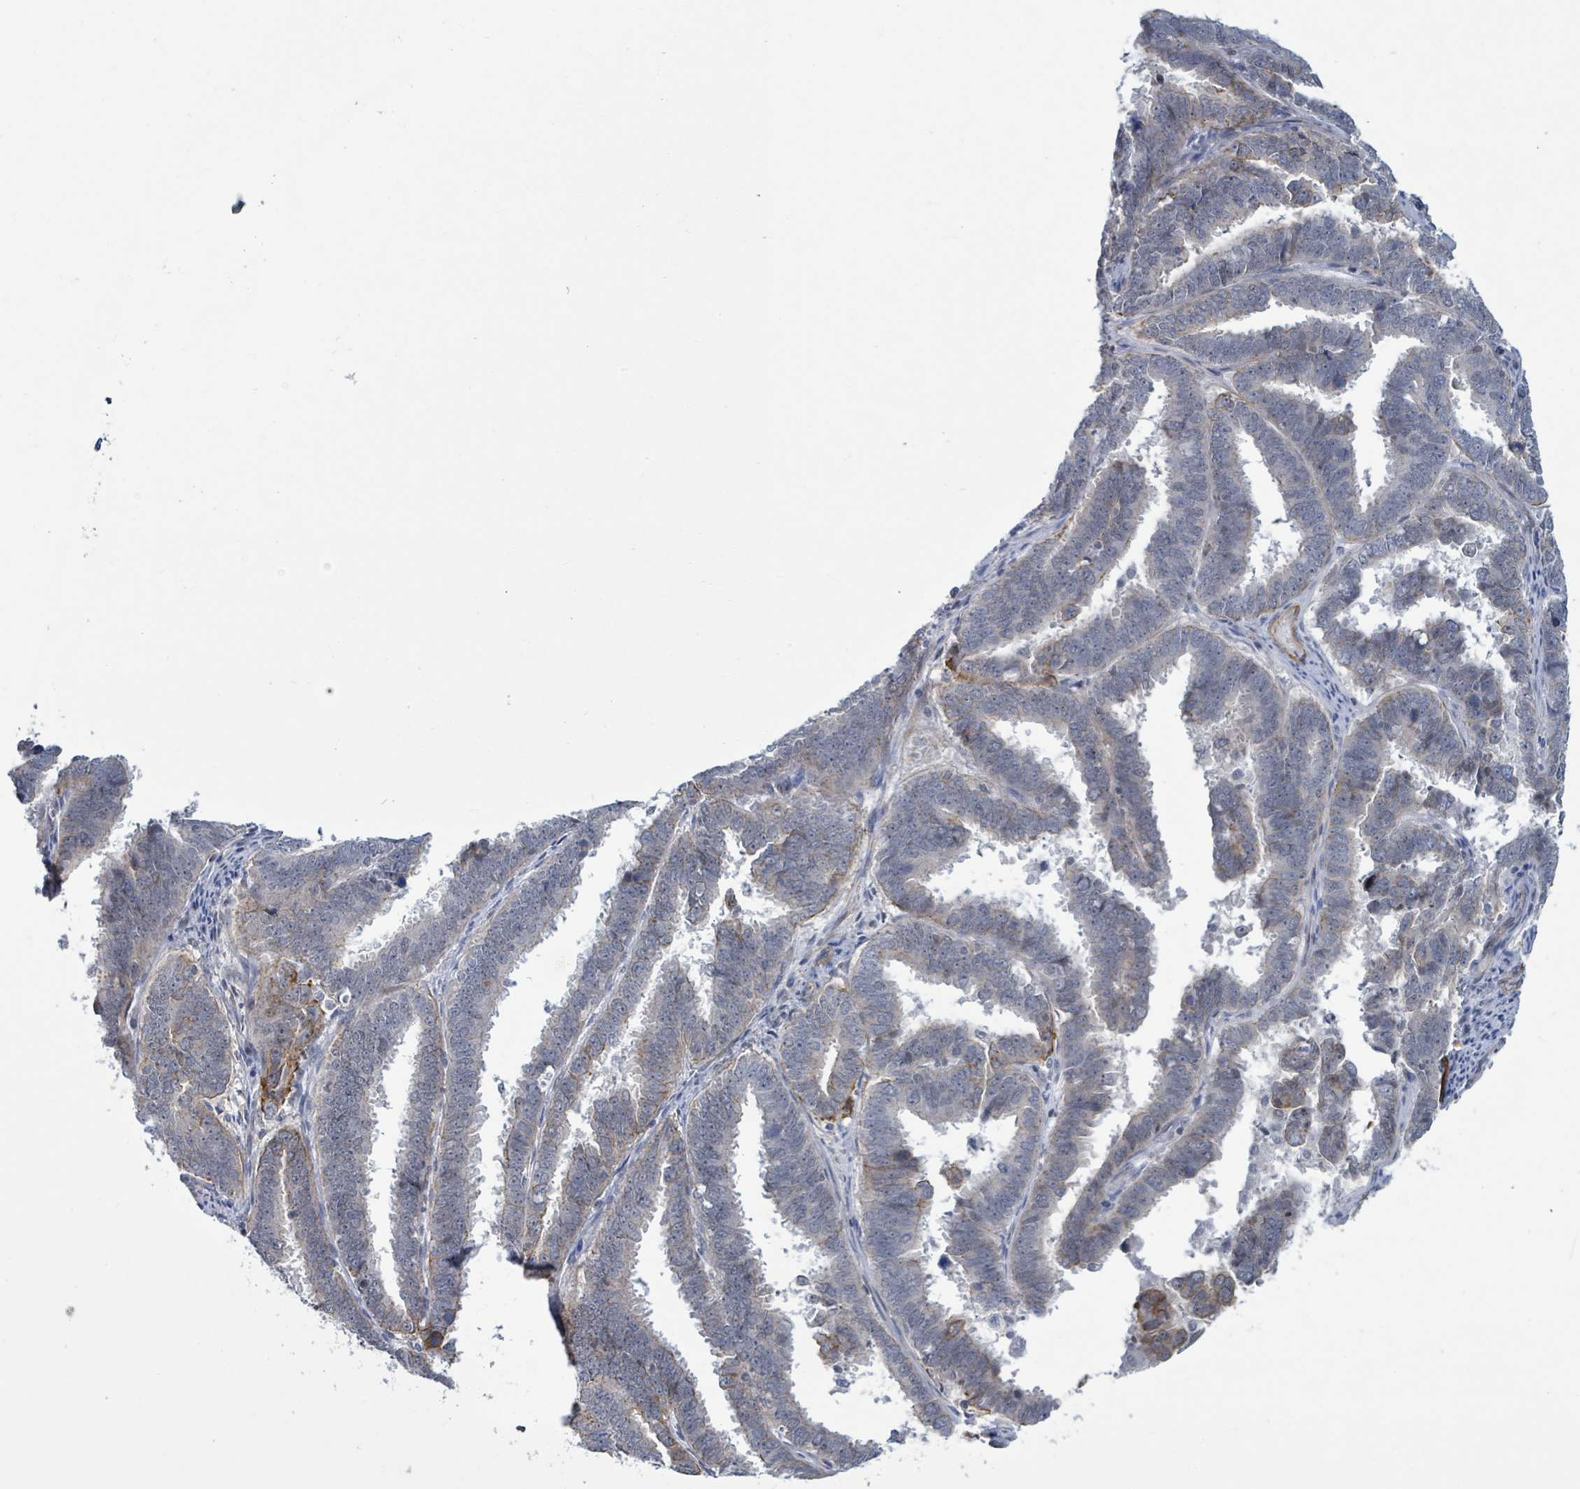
{"staining": {"intensity": "negative", "quantity": "none", "location": "none"}, "tissue": "endometrial cancer", "cell_type": "Tumor cells", "image_type": "cancer", "snomed": [{"axis": "morphology", "description": "Adenocarcinoma, NOS"}, {"axis": "topography", "description": "Endometrium"}], "caption": "Immunohistochemistry (IHC) image of endometrial cancer stained for a protein (brown), which exhibits no positivity in tumor cells.", "gene": "DMRTC1B", "patient": {"sex": "female", "age": 75}}